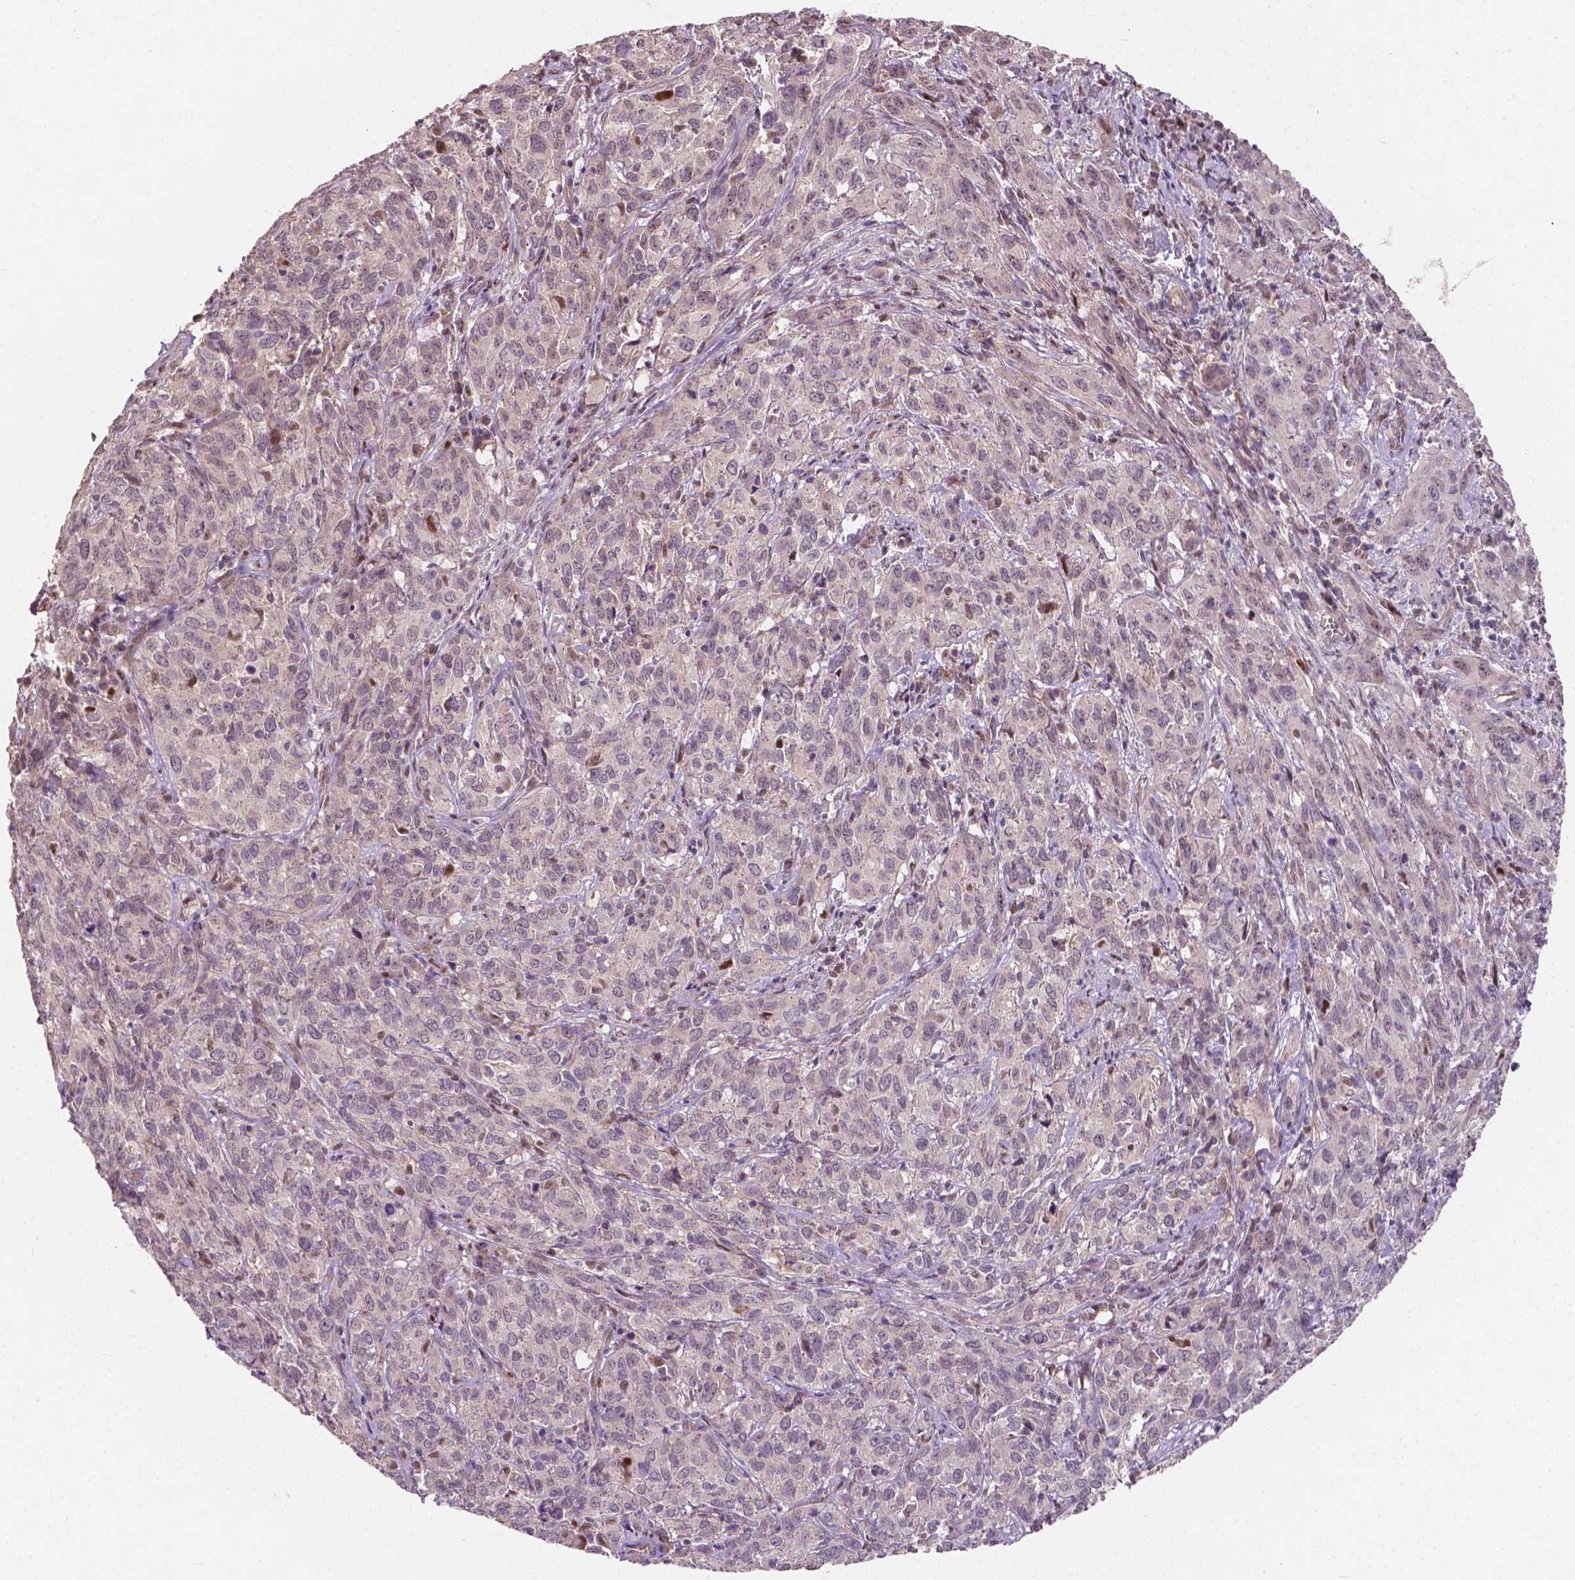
{"staining": {"intensity": "moderate", "quantity": "<25%", "location": "nuclear"}, "tissue": "cervical cancer", "cell_type": "Tumor cells", "image_type": "cancer", "snomed": [{"axis": "morphology", "description": "Squamous cell carcinoma, NOS"}, {"axis": "topography", "description": "Cervix"}], "caption": "Cervical cancer (squamous cell carcinoma) tissue demonstrates moderate nuclear positivity in about <25% of tumor cells", "gene": "DUSP16", "patient": {"sex": "female", "age": 51}}